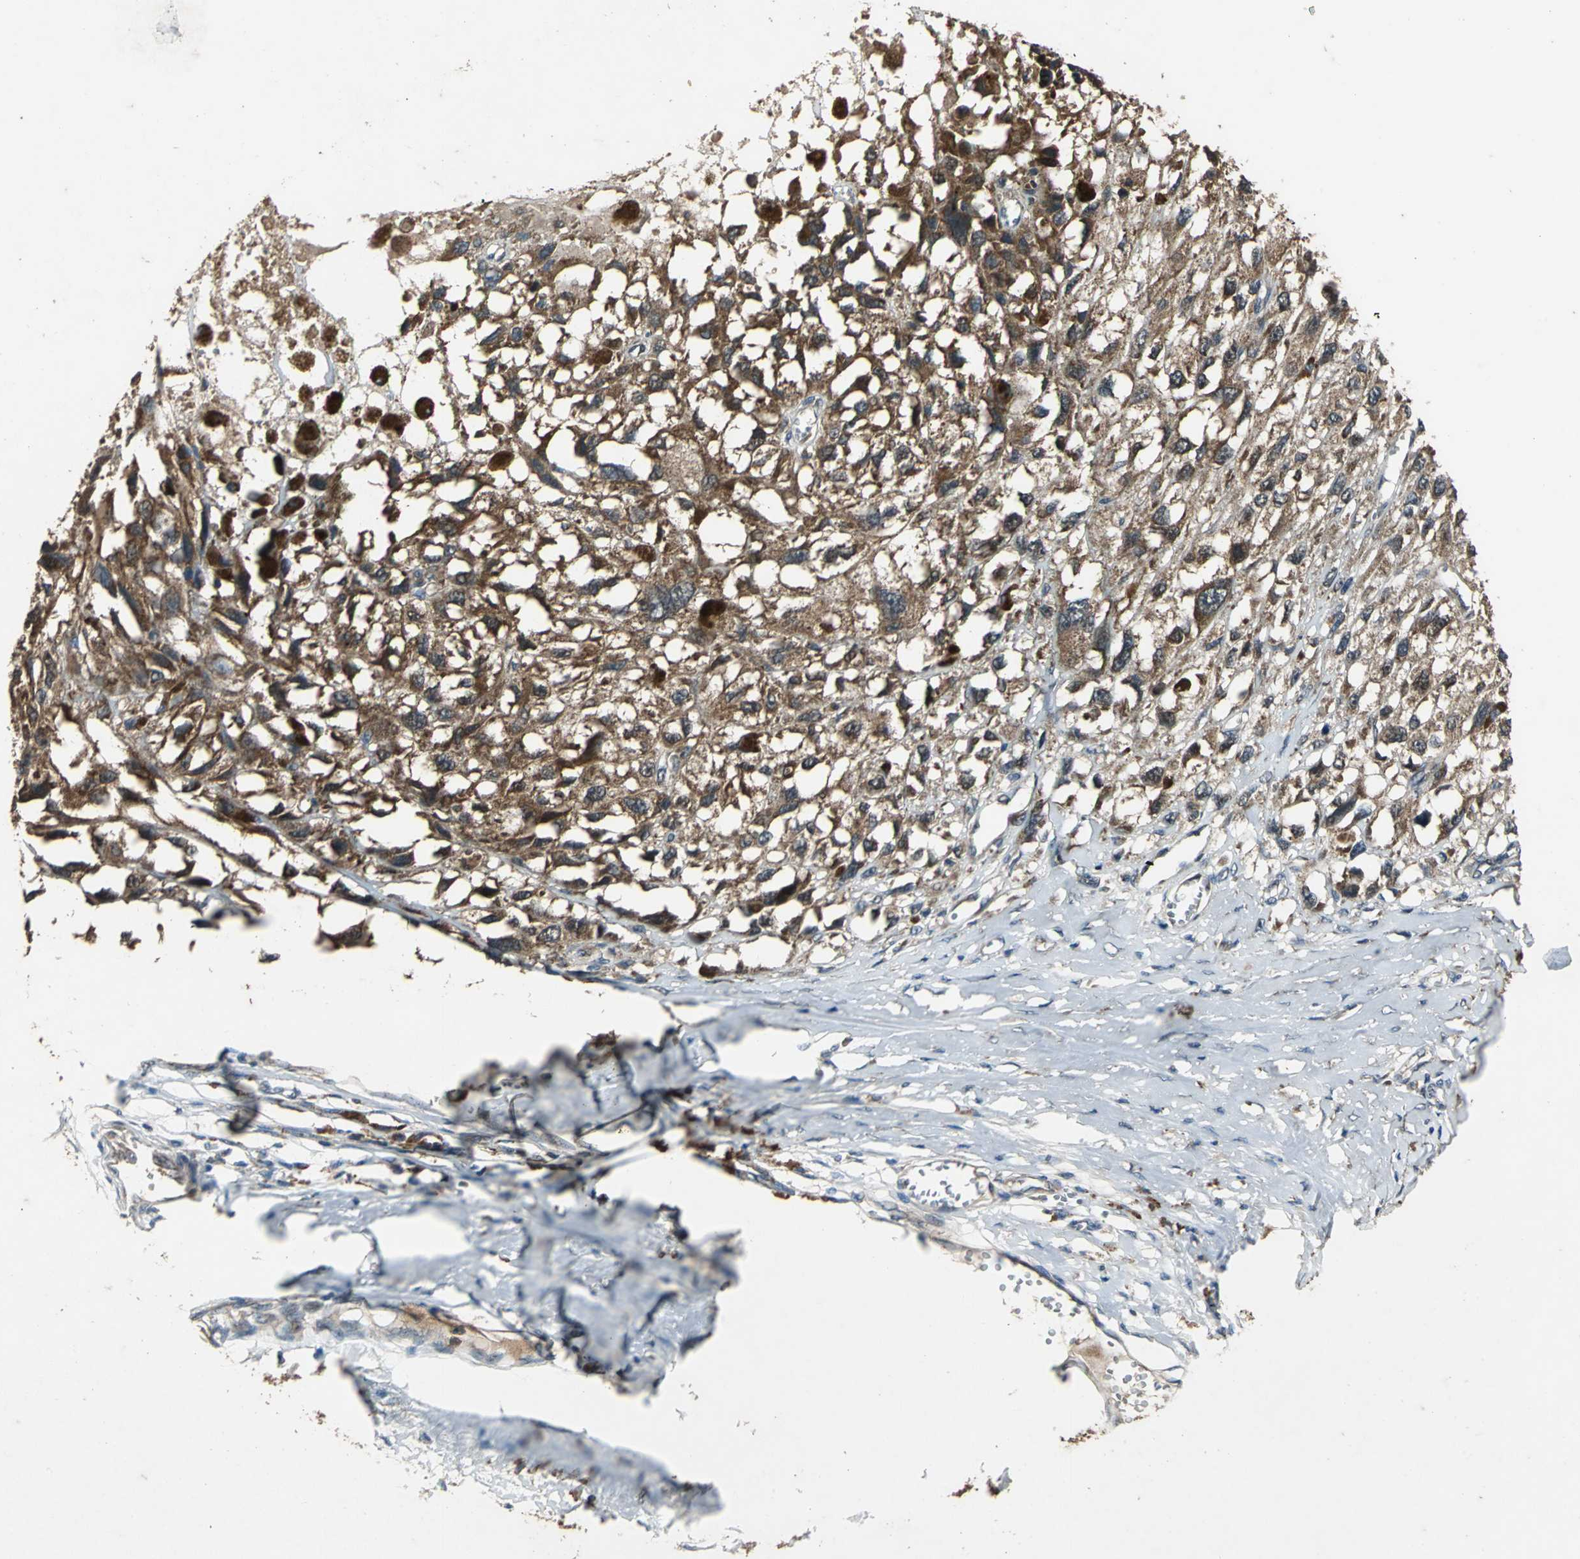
{"staining": {"intensity": "strong", "quantity": ">75%", "location": "cytoplasmic/membranous"}, "tissue": "melanoma", "cell_type": "Tumor cells", "image_type": "cancer", "snomed": [{"axis": "morphology", "description": "Malignant melanoma, Metastatic site"}, {"axis": "topography", "description": "Lymph node"}], "caption": "This photomicrograph reveals immunohistochemistry staining of malignant melanoma (metastatic site), with high strong cytoplasmic/membranous staining in about >75% of tumor cells.", "gene": "ZNF608", "patient": {"sex": "male", "age": 59}}